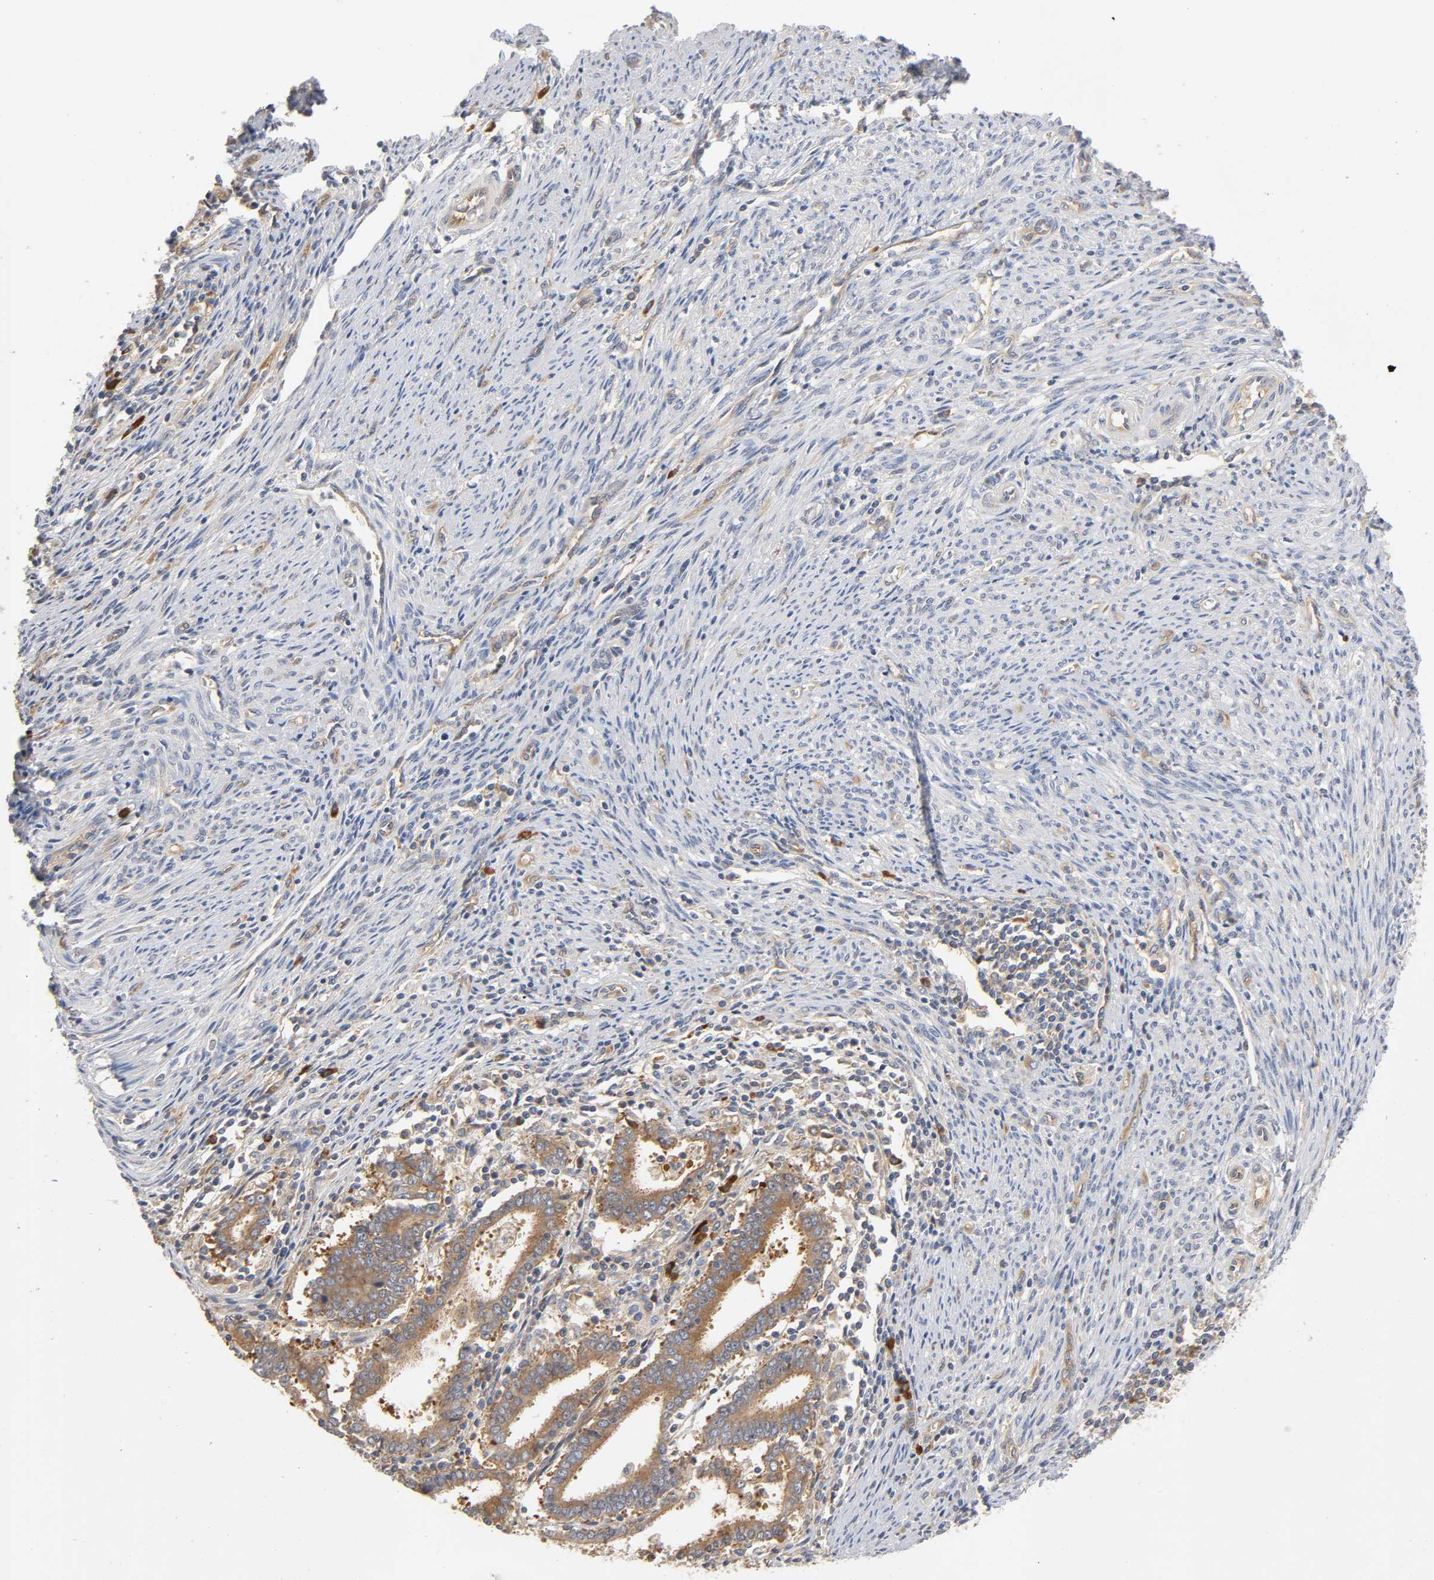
{"staining": {"intensity": "moderate", "quantity": ">75%", "location": "cytoplasmic/membranous"}, "tissue": "endometrial cancer", "cell_type": "Tumor cells", "image_type": "cancer", "snomed": [{"axis": "morphology", "description": "Adenocarcinoma, NOS"}, {"axis": "topography", "description": "Uterus"}], "caption": "The micrograph exhibits a brown stain indicating the presence of a protein in the cytoplasmic/membranous of tumor cells in endometrial adenocarcinoma.", "gene": "SCHIP1", "patient": {"sex": "female", "age": 83}}